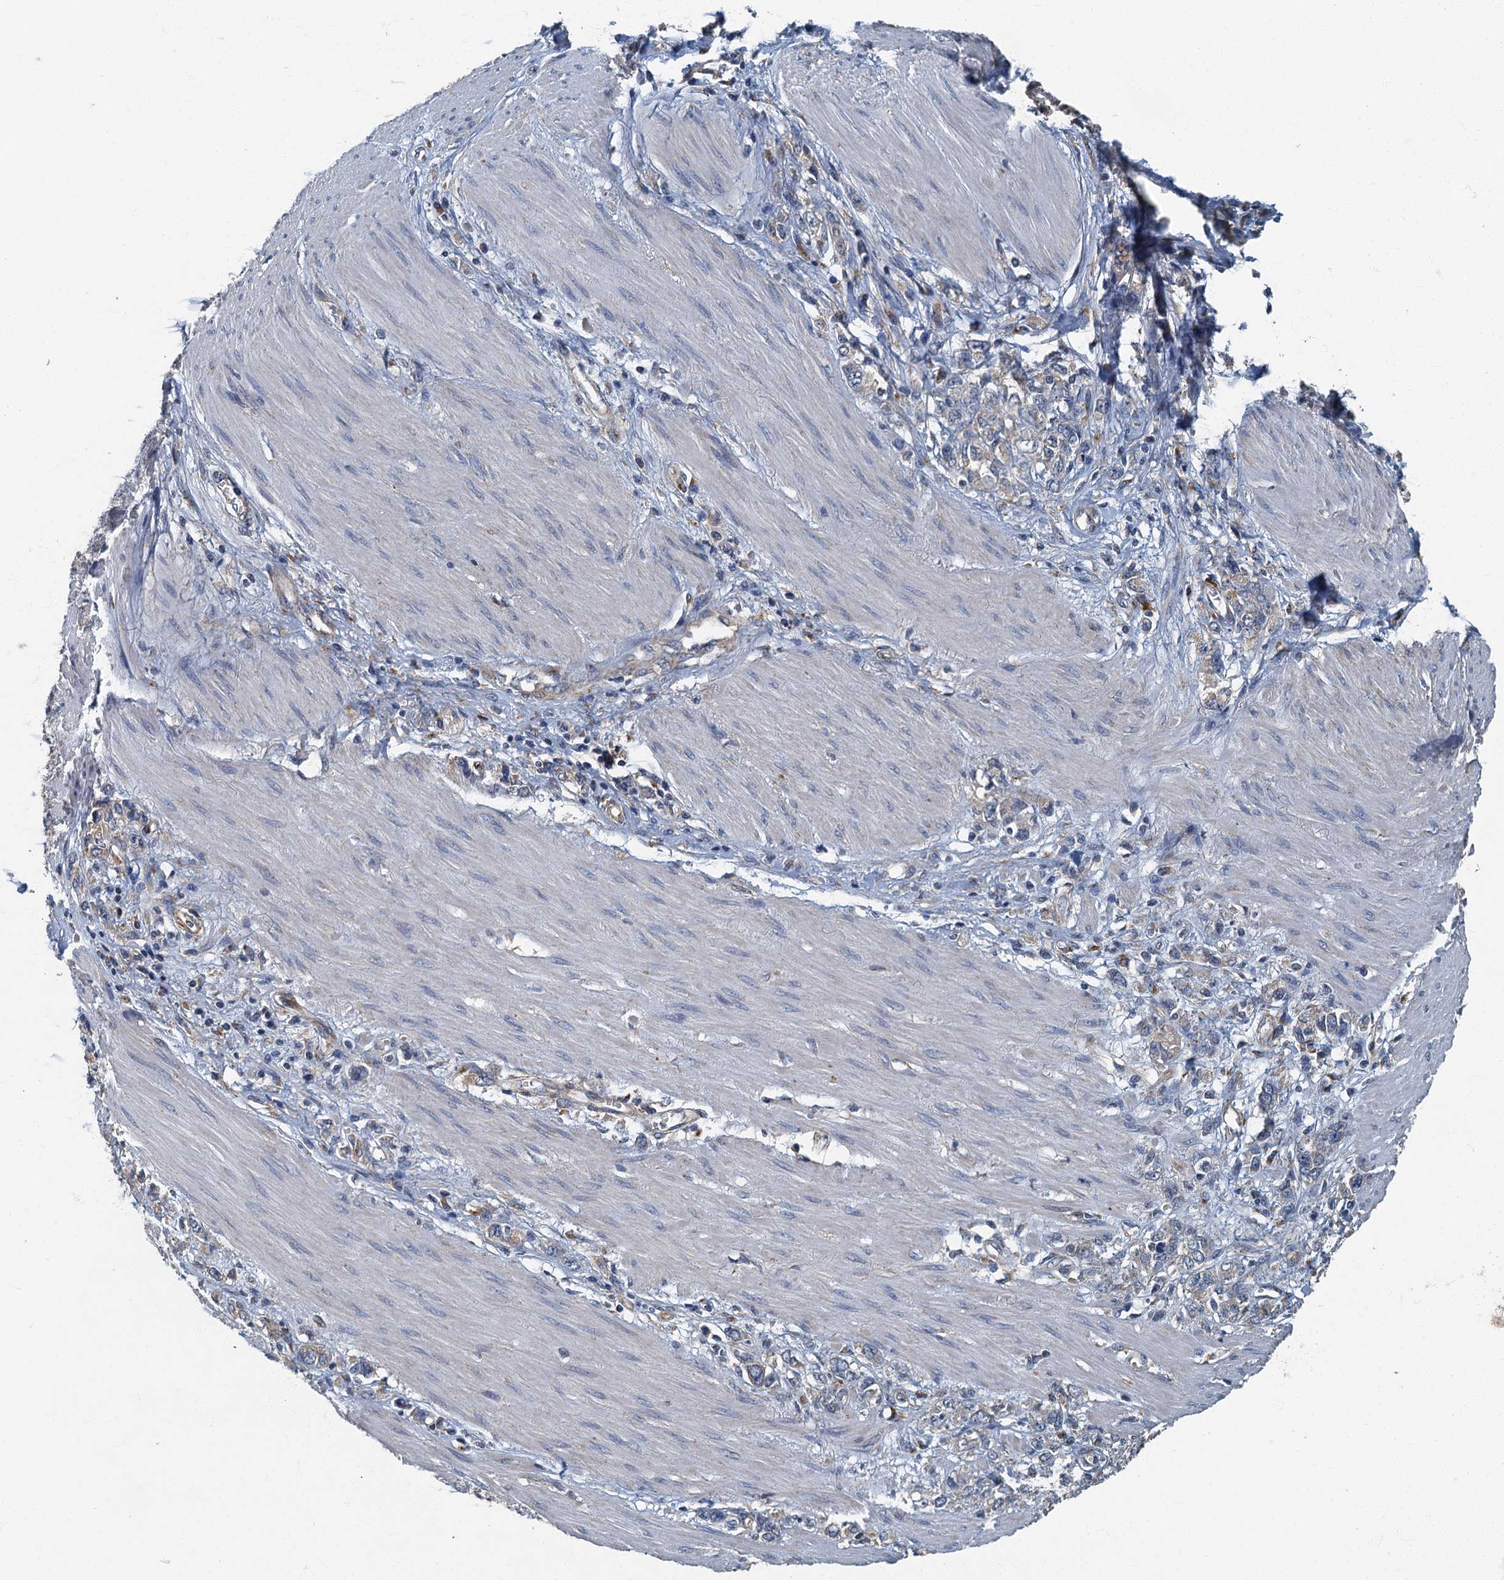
{"staining": {"intensity": "weak", "quantity": "25%-75%", "location": "cytoplasmic/membranous"}, "tissue": "stomach cancer", "cell_type": "Tumor cells", "image_type": "cancer", "snomed": [{"axis": "morphology", "description": "Adenocarcinoma, NOS"}, {"axis": "topography", "description": "Stomach"}], "caption": "The immunohistochemical stain highlights weak cytoplasmic/membranous staining in tumor cells of stomach cancer (adenocarcinoma) tissue.", "gene": "DDX49", "patient": {"sex": "female", "age": 76}}